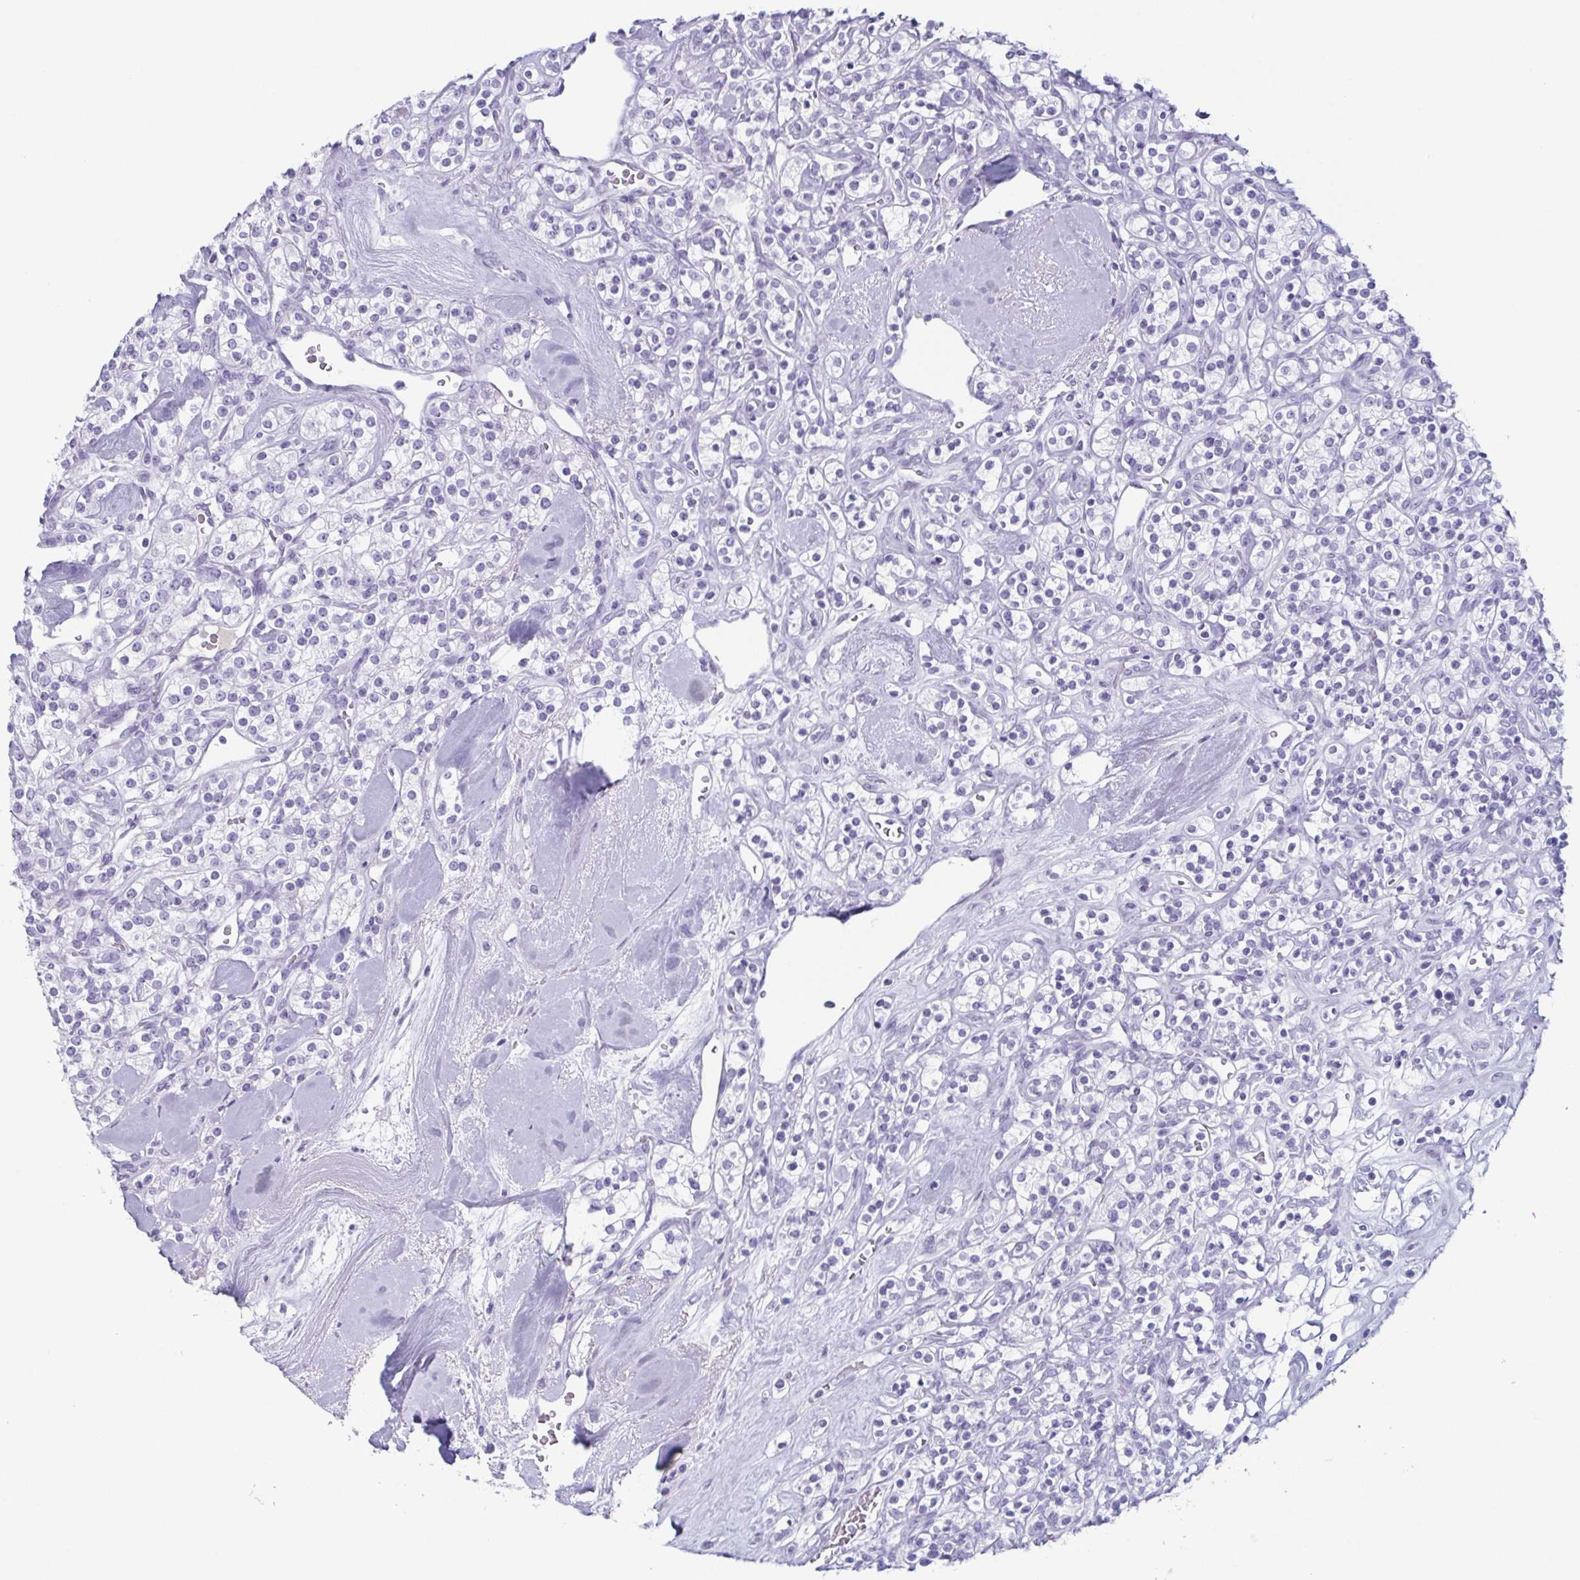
{"staining": {"intensity": "negative", "quantity": "none", "location": "none"}, "tissue": "renal cancer", "cell_type": "Tumor cells", "image_type": "cancer", "snomed": [{"axis": "morphology", "description": "Adenocarcinoma, NOS"}, {"axis": "topography", "description": "Kidney"}], "caption": "High magnification brightfield microscopy of renal cancer stained with DAB (brown) and counterstained with hematoxylin (blue): tumor cells show no significant expression.", "gene": "ENKUR", "patient": {"sex": "male", "age": 77}}